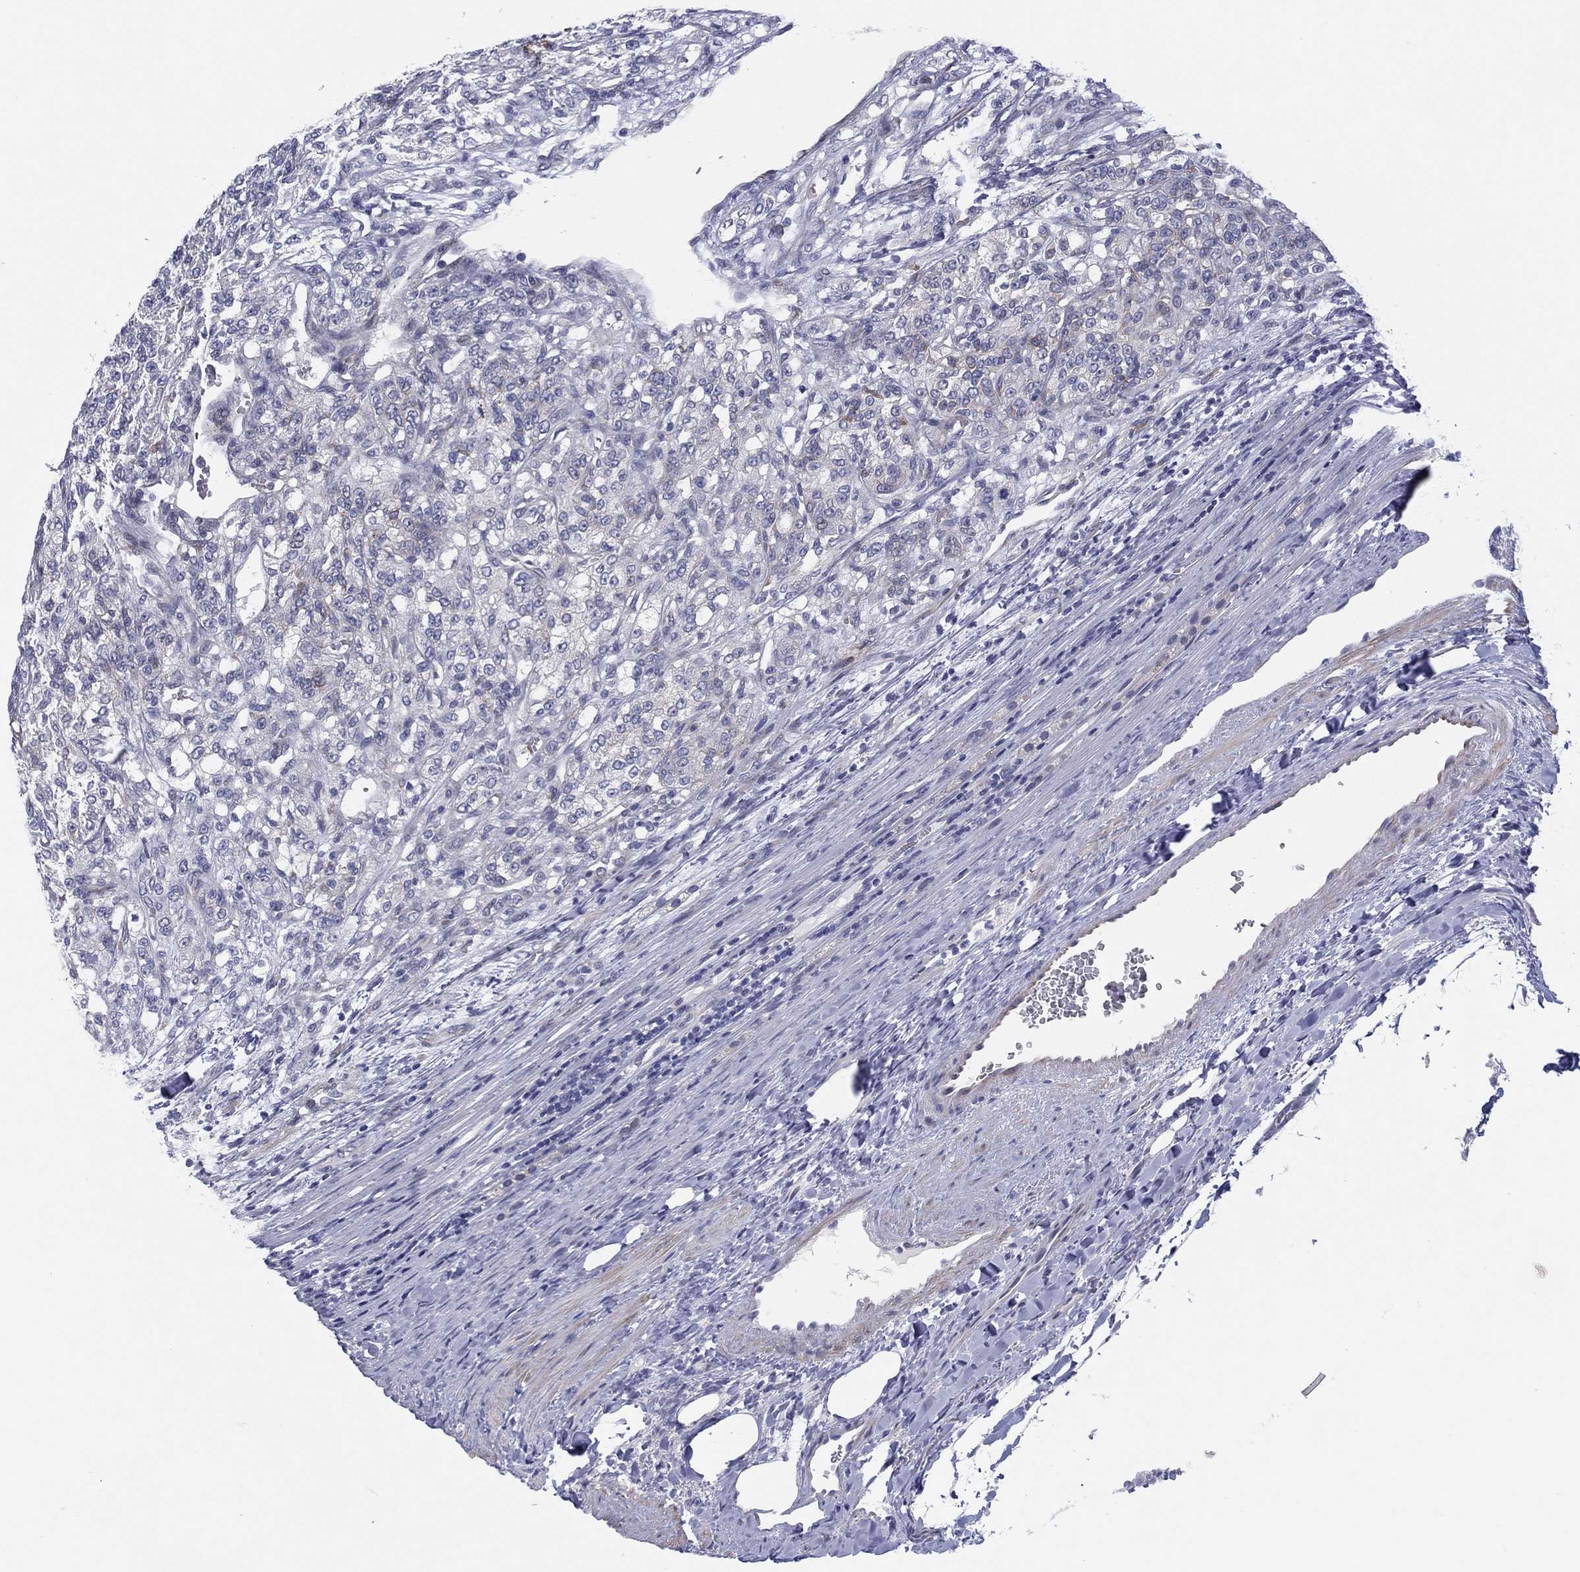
{"staining": {"intensity": "negative", "quantity": "none", "location": "none"}, "tissue": "renal cancer", "cell_type": "Tumor cells", "image_type": "cancer", "snomed": [{"axis": "morphology", "description": "Adenocarcinoma, NOS"}, {"axis": "topography", "description": "Kidney"}], "caption": "DAB immunohistochemical staining of adenocarcinoma (renal) displays no significant expression in tumor cells. (DAB (3,3'-diaminobenzidine) IHC with hematoxylin counter stain).", "gene": "HEATR4", "patient": {"sex": "female", "age": 63}}